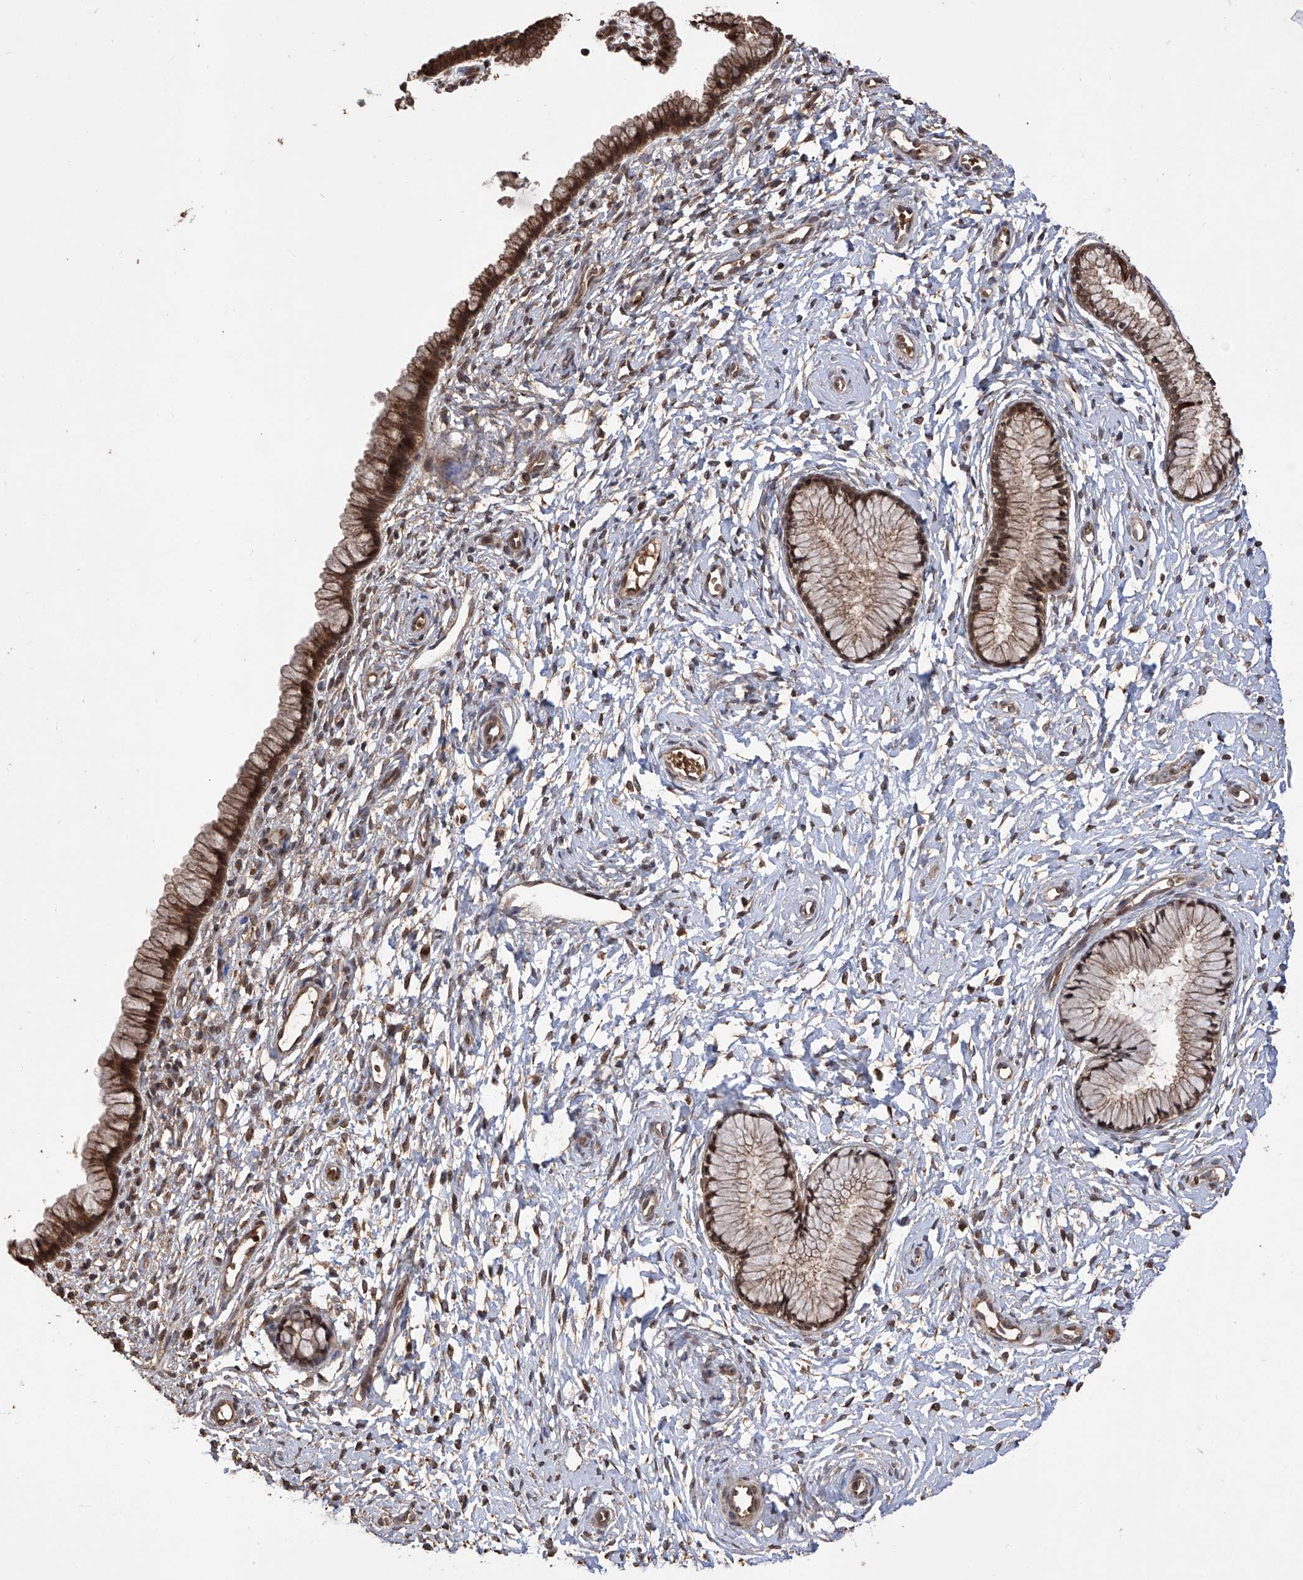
{"staining": {"intensity": "moderate", "quantity": ">75%", "location": "cytoplasmic/membranous,nuclear"}, "tissue": "cervix", "cell_type": "Glandular cells", "image_type": "normal", "snomed": [{"axis": "morphology", "description": "Normal tissue, NOS"}, {"axis": "topography", "description": "Cervix"}], "caption": "IHC photomicrograph of benign cervix stained for a protein (brown), which displays medium levels of moderate cytoplasmic/membranous,nuclear expression in approximately >75% of glandular cells.", "gene": "LYSMD4", "patient": {"sex": "female", "age": 33}}